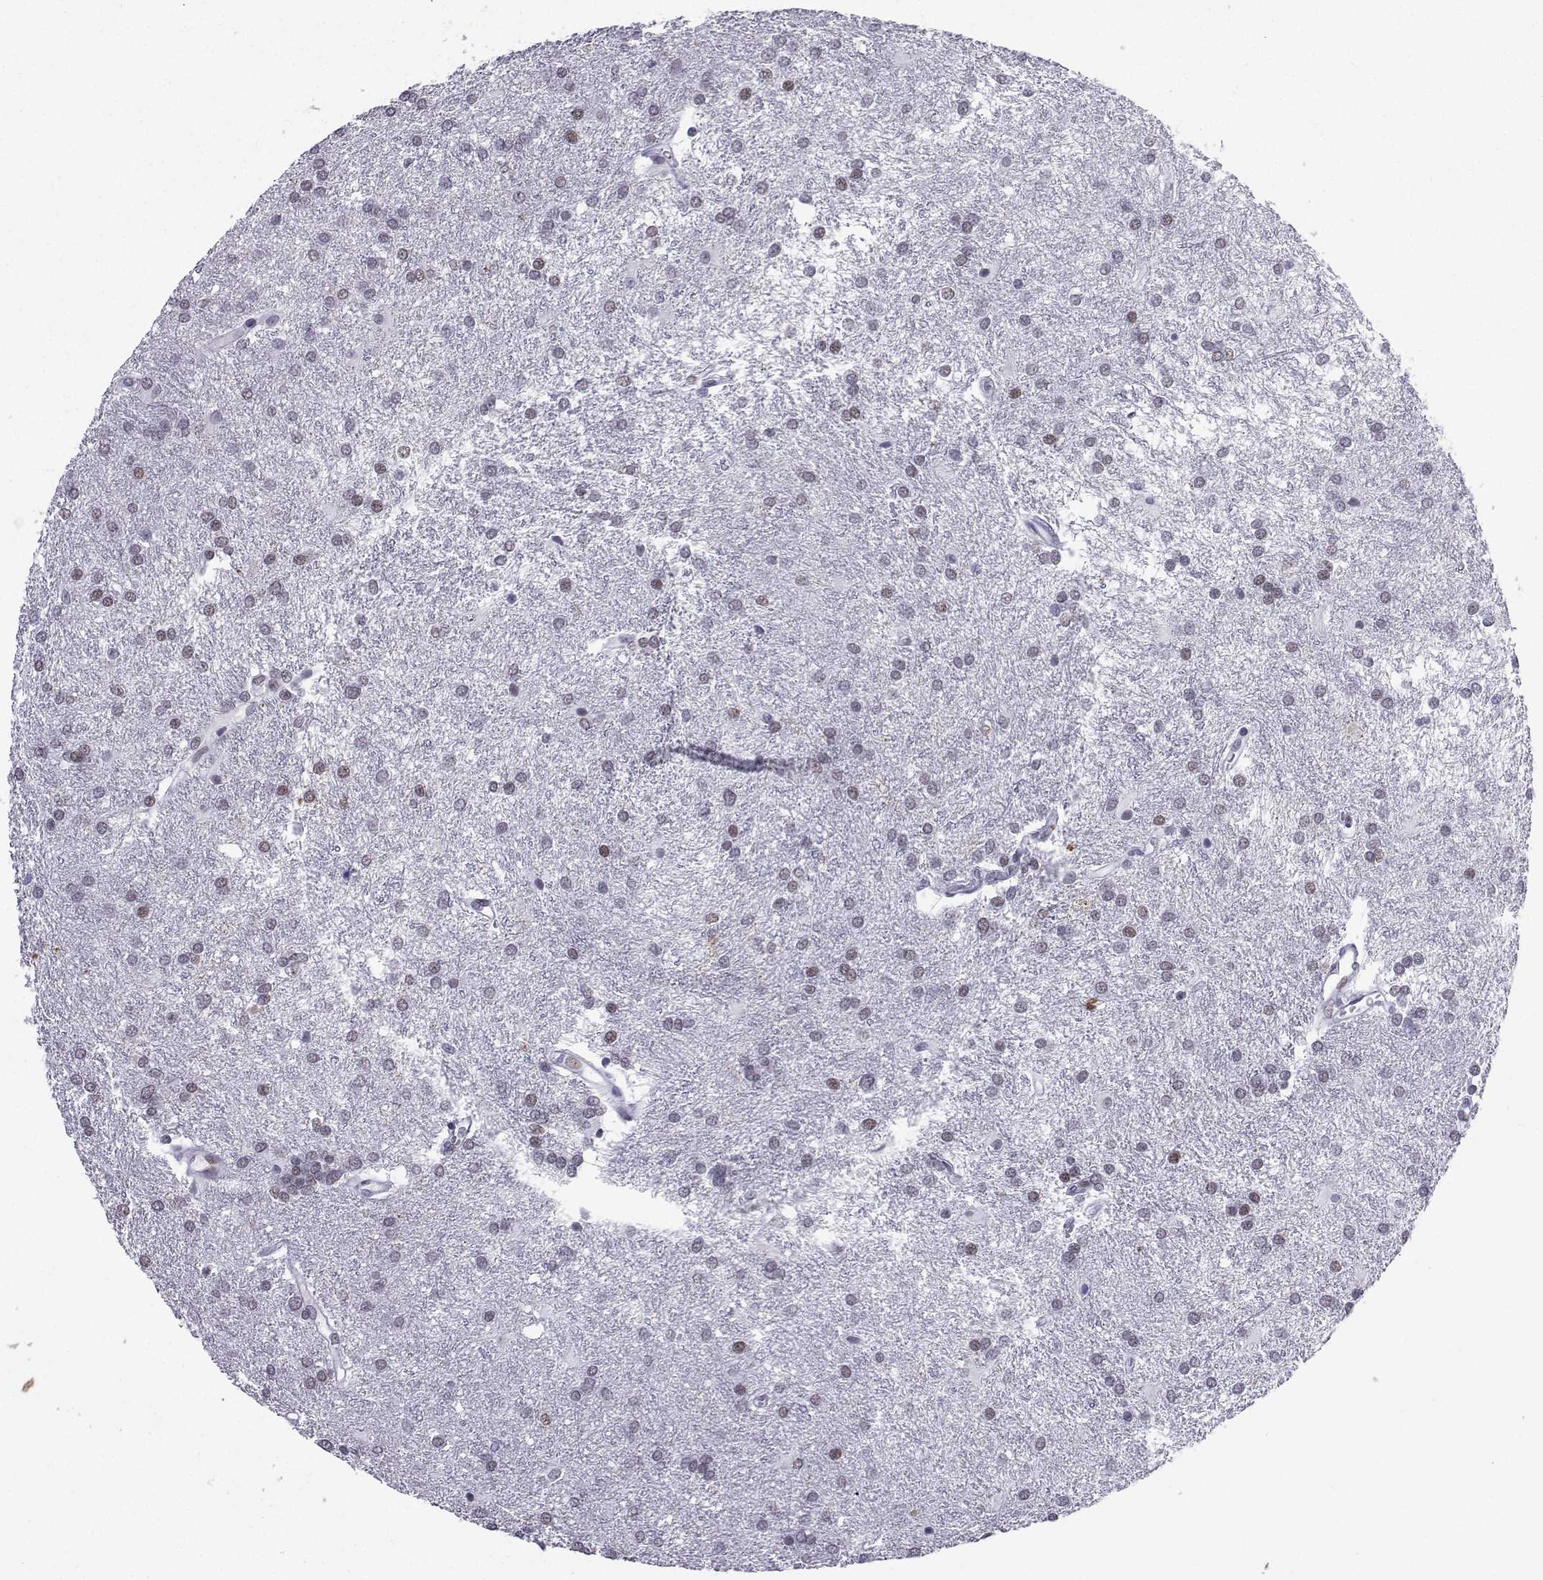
{"staining": {"intensity": "weak", "quantity": "<25%", "location": "nuclear"}, "tissue": "glioma", "cell_type": "Tumor cells", "image_type": "cancer", "snomed": [{"axis": "morphology", "description": "Glioma, malignant, Low grade"}, {"axis": "topography", "description": "Brain"}], "caption": "Malignant low-grade glioma was stained to show a protein in brown. There is no significant staining in tumor cells.", "gene": "LORICRIN", "patient": {"sex": "female", "age": 32}}